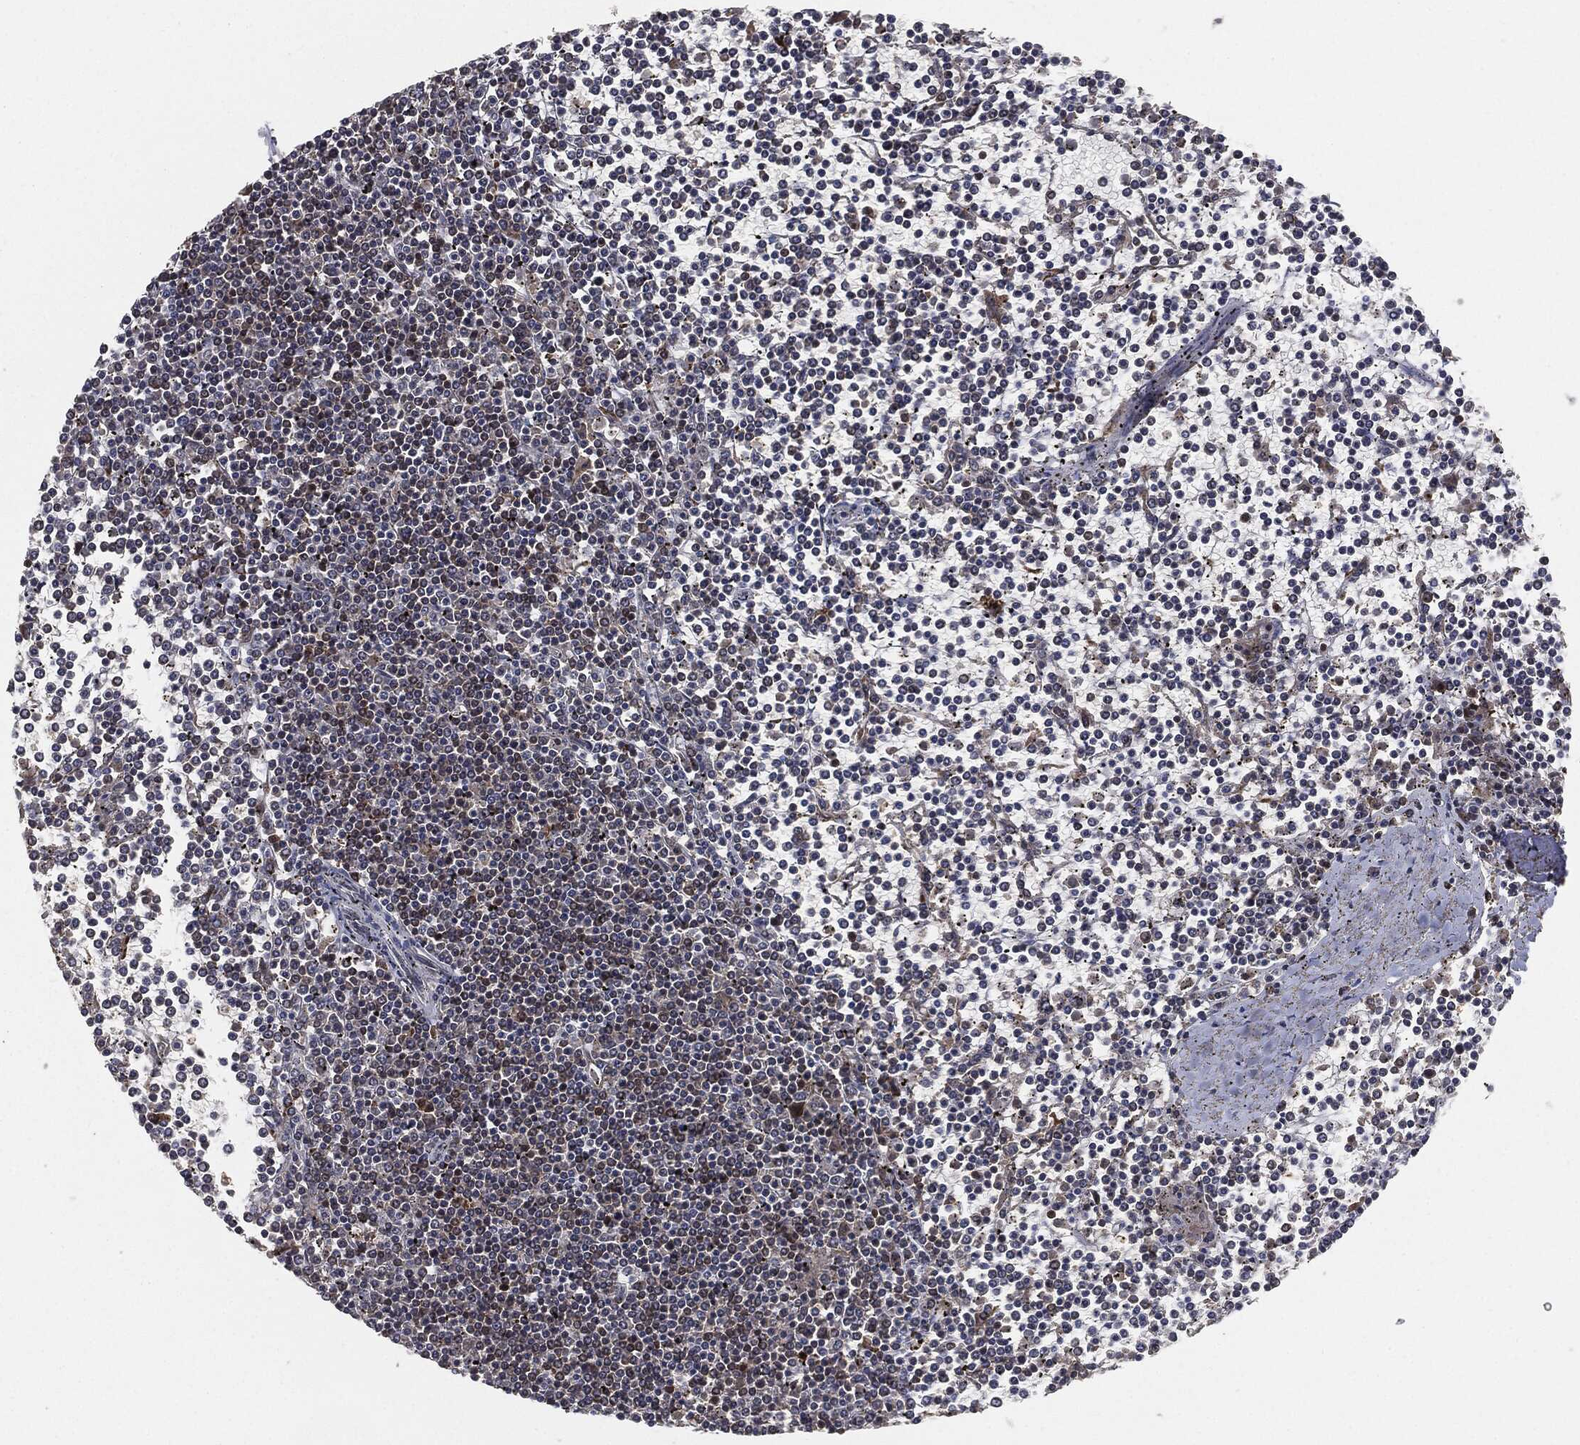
{"staining": {"intensity": "negative", "quantity": "none", "location": "none"}, "tissue": "lymphoma", "cell_type": "Tumor cells", "image_type": "cancer", "snomed": [{"axis": "morphology", "description": "Malignant lymphoma, non-Hodgkin's type, Low grade"}, {"axis": "topography", "description": "Spleen"}], "caption": "IHC photomicrograph of neoplastic tissue: lymphoma stained with DAB (3,3'-diaminobenzidine) exhibits no significant protein positivity in tumor cells. The staining was performed using DAB to visualize the protein expression in brown, while the nuclei were stained in blue with hematoxylin (Magnification: 20x).", "gene": "ERBIN", "patient": {"sex": "female", "age": 19}}